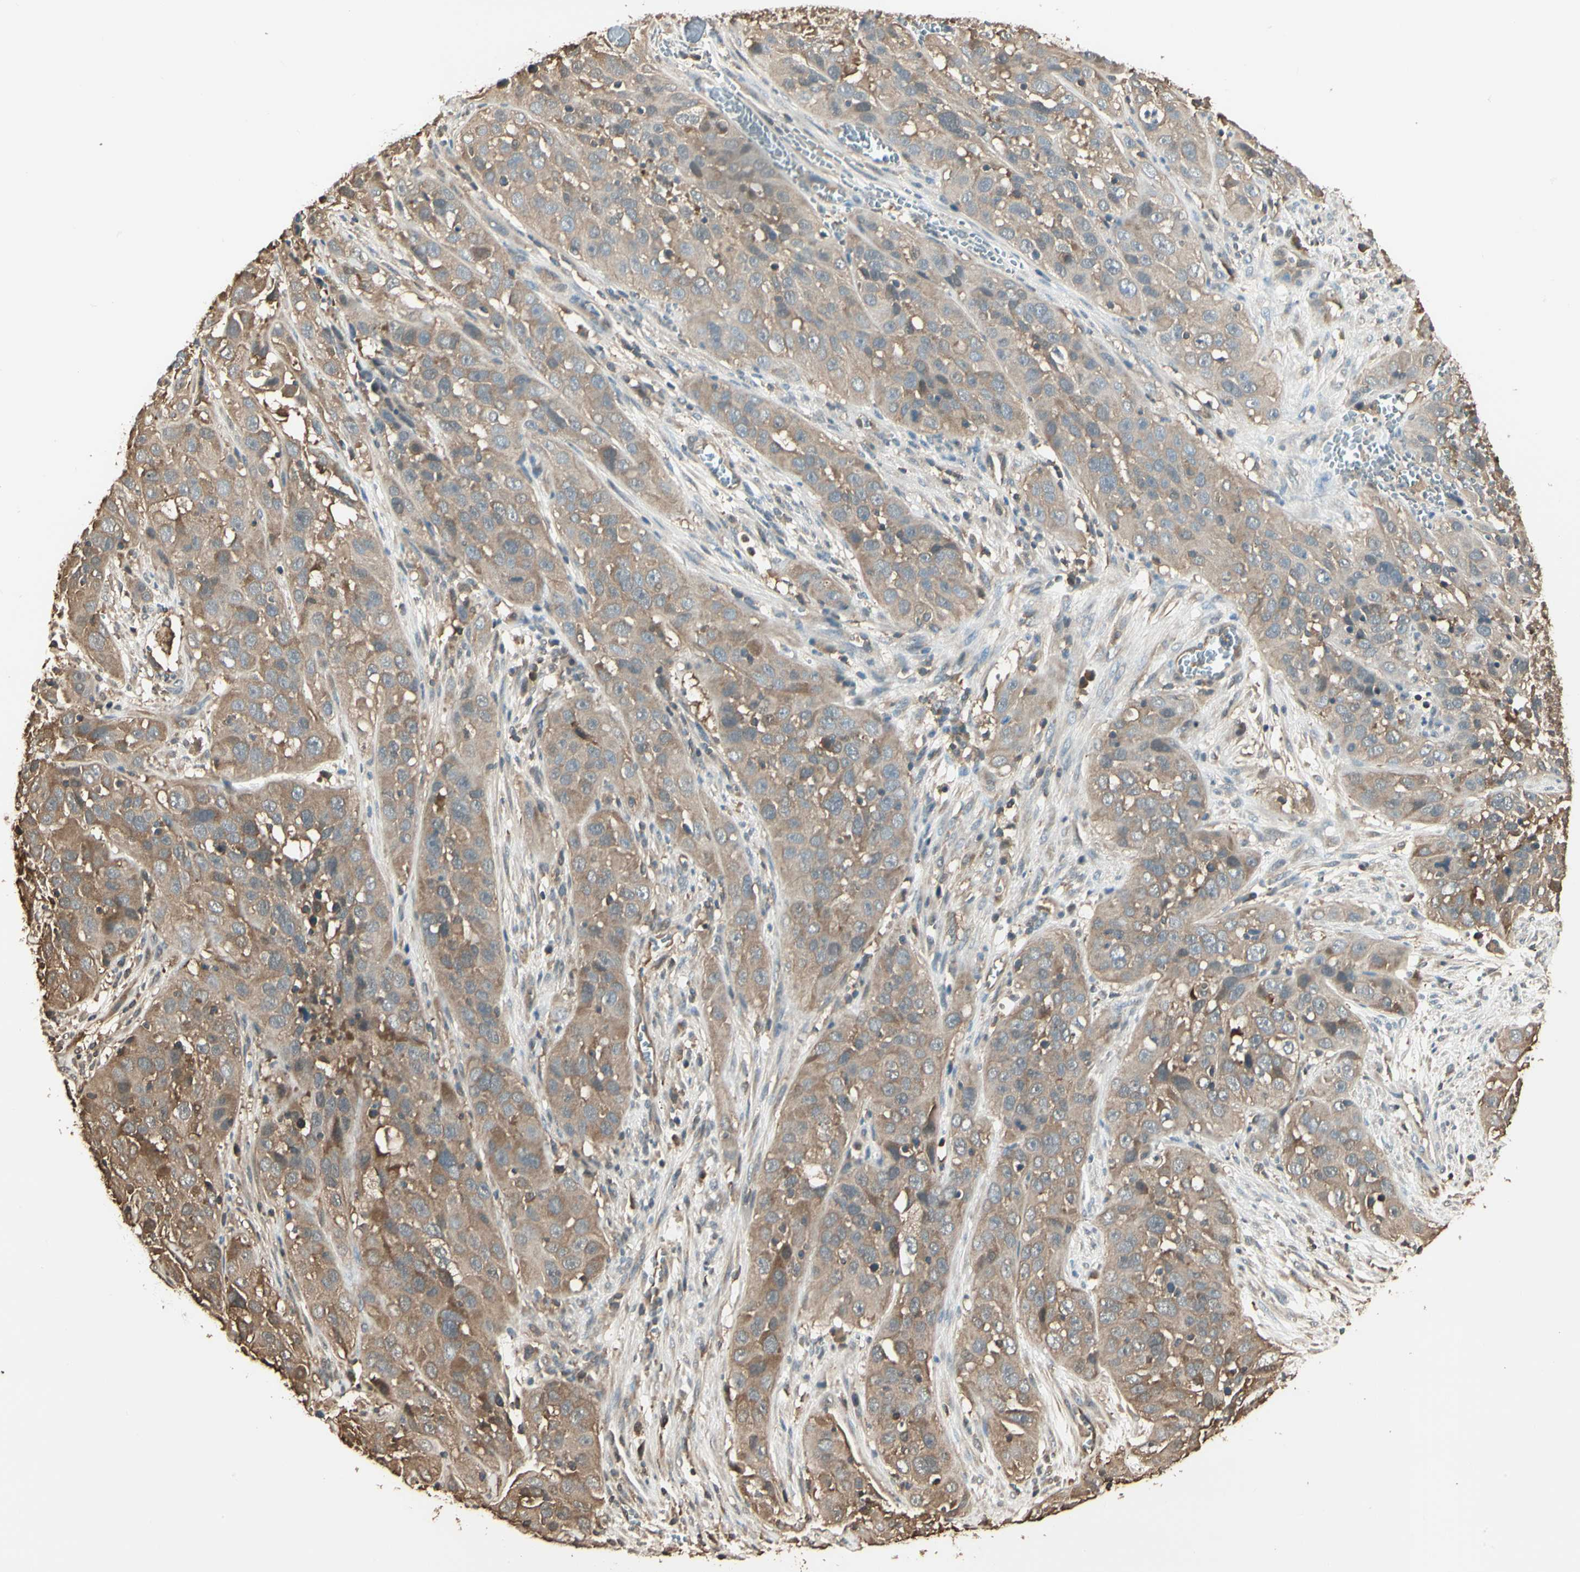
{"staining": {"intensity": "moderate", "quantity": ">75%", "location": "cytoplasmic/membranous"}, "tissue": "cervical cancer", "cell_type": "Tumor cells", "image_type": "cancer", "snomed": [{"axis": "morphology", "description": "Squamous cell carcinoma, NOS"}, {"axis": "topography", "description": "Cervix"}], "caption": "Immunohistochemistry (IHC) photomicrograph of neoplastic tissue: cervical cancer stained using immunohistochemistry (IHC) shows medium levels of moderate protein expression localized specifically in the cytoplasmic/membranous of tumor cells, appearing as a cytoplasmic/membranous brown color.", "gene": "YWHAE", "patient": {"sex": "female", "age": 32}}